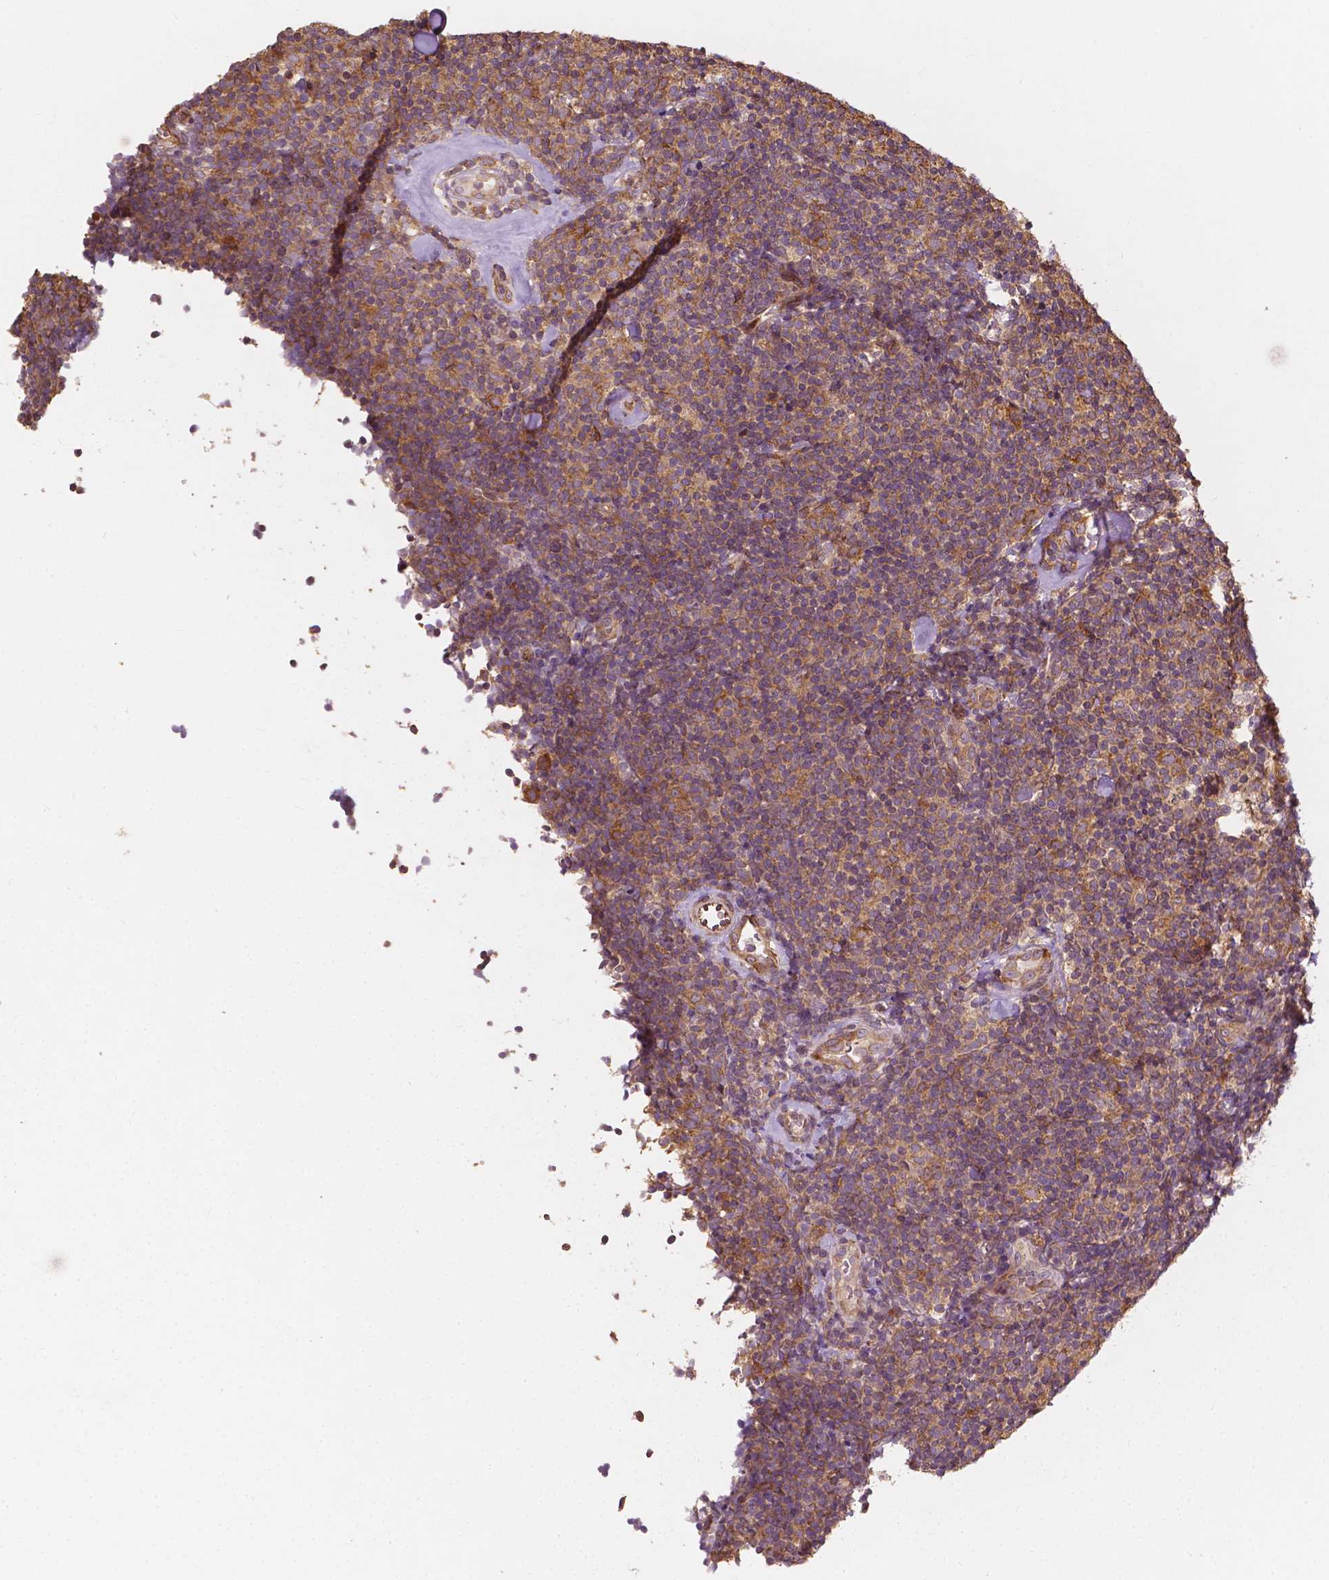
{"staining": {"intensity": "weak", "quantity": "25%-75%", "location": "cytoplasmic/membranous"}, "tissue": "lymphoma", "cell_type": "Tumor cells", "image_type": "cancer", "snomed": [{"axis": "morphology", "description": "Malignant lymphoma, non-Hodgkin's type, Low grade"}, {"axis": "topography", "description": "Lymph node"}], "caption": "Immunohistochemical staining of human lymphoma exhibits low levels of weak cytoplasmic/membranous protein staining in about 25%-75% of tumor cells.", "gene": "G3BP1", "patient": {"sex": "female", "age": 56}}